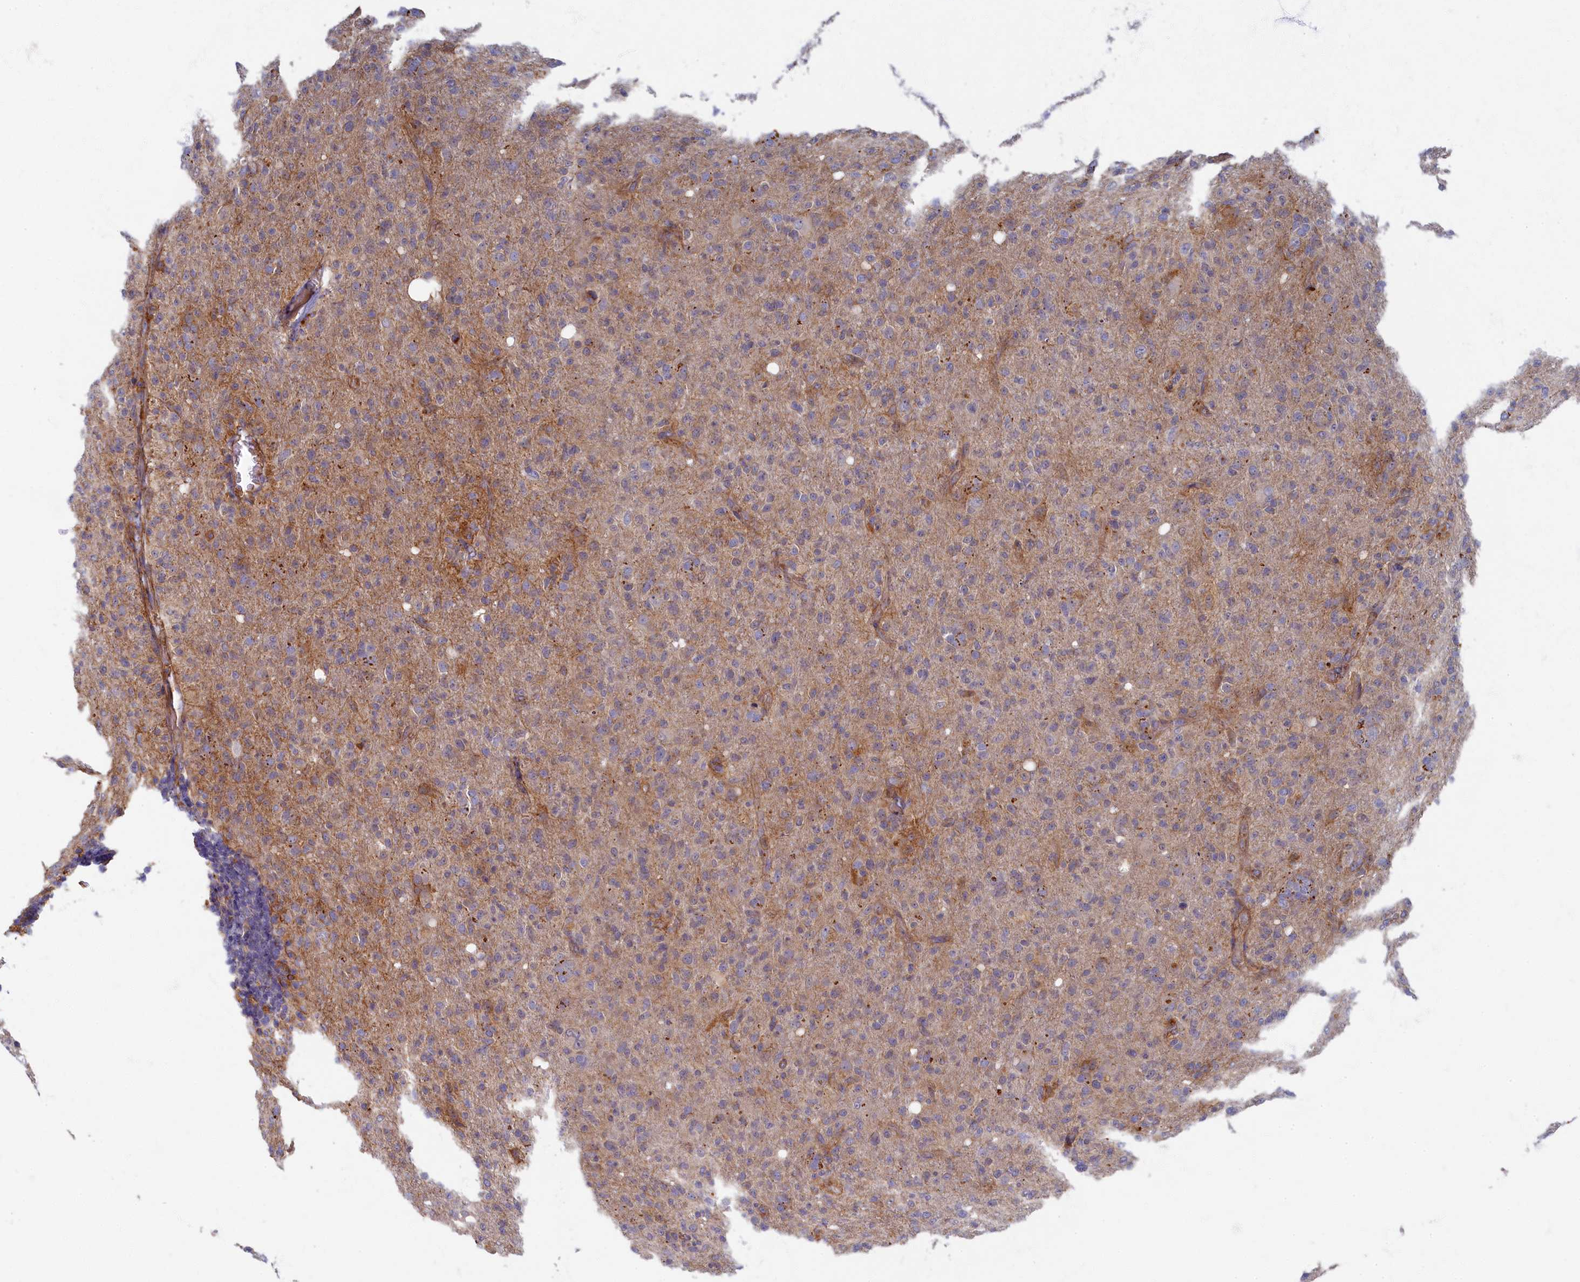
{"staining": {"intensity": "weak", "quantity": "<25%", "location": "cytoplasmic/membranous"}, "tissue": "glioma", "cell_type": "Tumor cells", "image_type": "cancer", "snomed": [{"axis": "morphology", "description": "Glioma, malignant, High grade"}, {"axis": "topography", "description": "Brain"}], "caption": "Immunohistochemistry (IHC) of human glioma displays no positivity in tumor cells.", "gene": "PSMG2", "patient": {"sex": "female", "age": 57}}